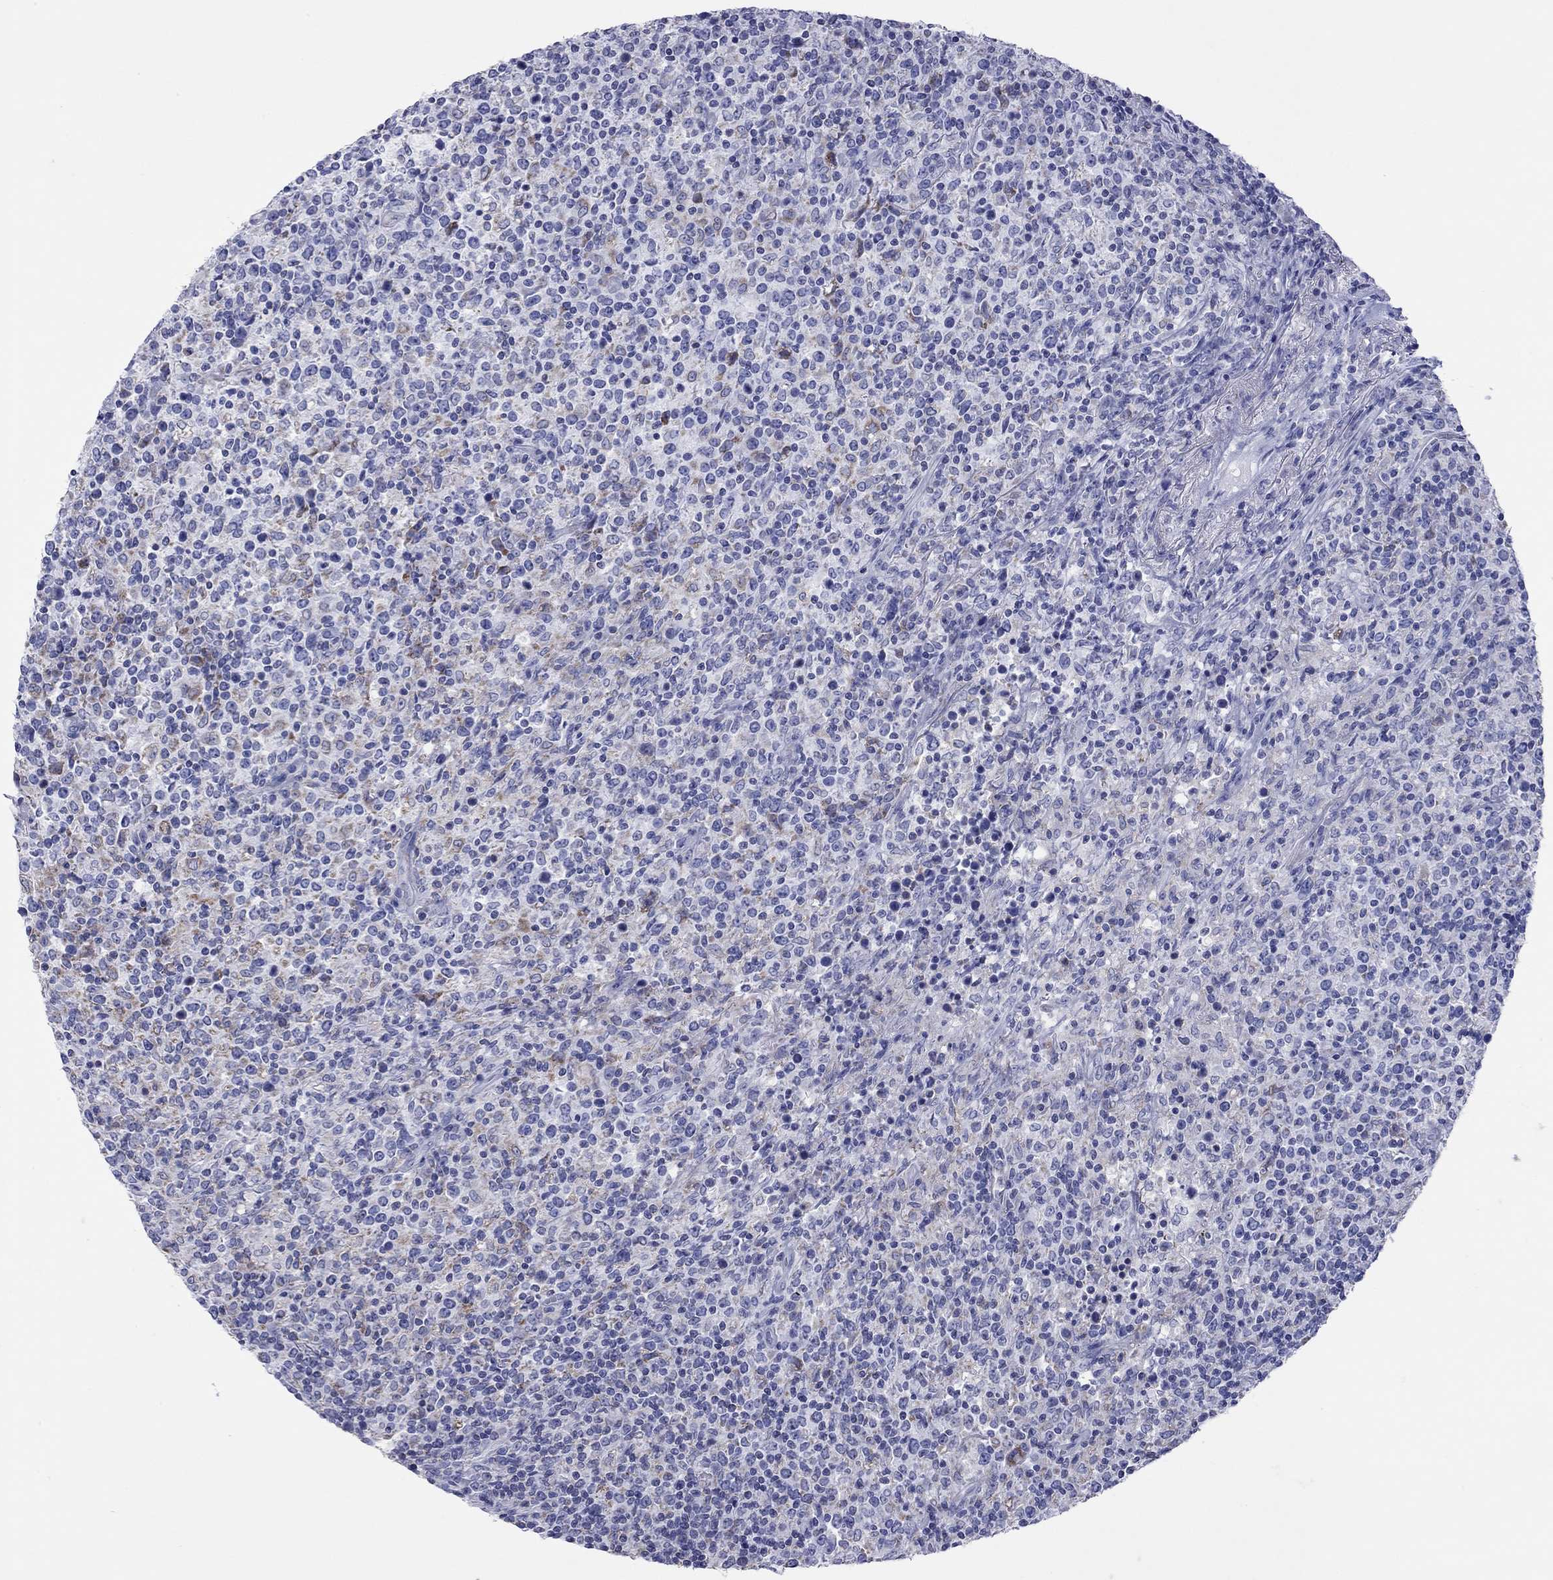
{"staining": {"intensity": "negative", "quantity": "none", "location": "none"}, "tissue": "lymphoma", "cell_type": "Tumor cells", "image_type": "cancer", "snomed": [{"axis": "morphology", "description": "Malignant lymphoma, non-Hodgkin's type, High grade"}, {"axis": "topography", "description": "Lung"}], "caption": "Protein analysis of high-grade malignant lymphoma, non-Hodgkin's type shows no significant expression in tumor cells. (DAB (3,3'-diaminobenzidine) immunohistochemistry (IHC) with hematoxylin counter stain).", "gene": "VSIG10", "patient": {"sex": "male", "age": 79}}